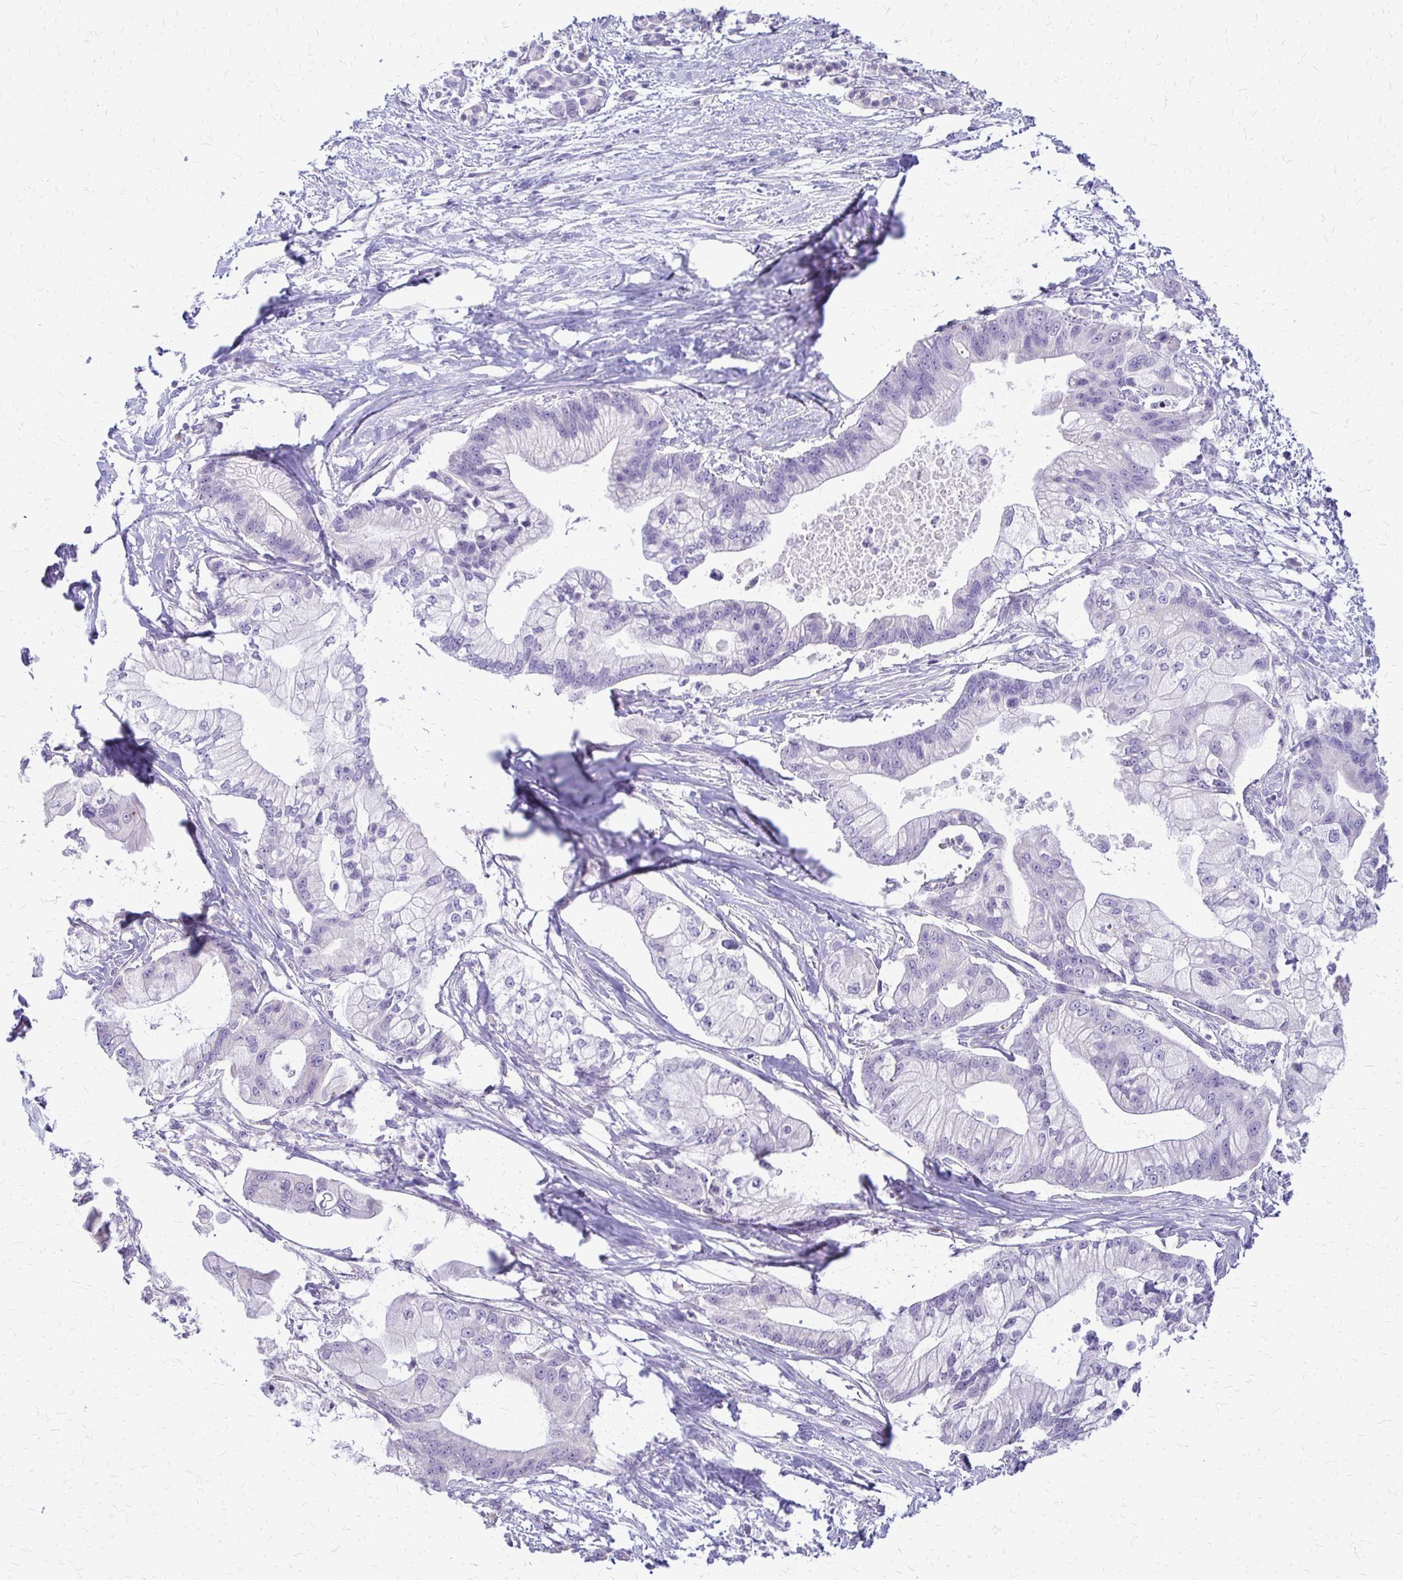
{"staining": {"intensity": "negative", "quantity": "none", "location": "none"}, "tissue": "pancreatic cancer", "cell_type": "Tumor cells", "image_type": "cancer", "snomed": [{"axis": "morphology", "description": "Adenocarcinoma, NOS"}, {"axis": "topography", "description": "Pancreas"}], "caption": "Tumor cells are negative for brown protein staining in pancreatic cancer.", "gene": "ALPG", "patient": {"sex": "male", "age": 68}}